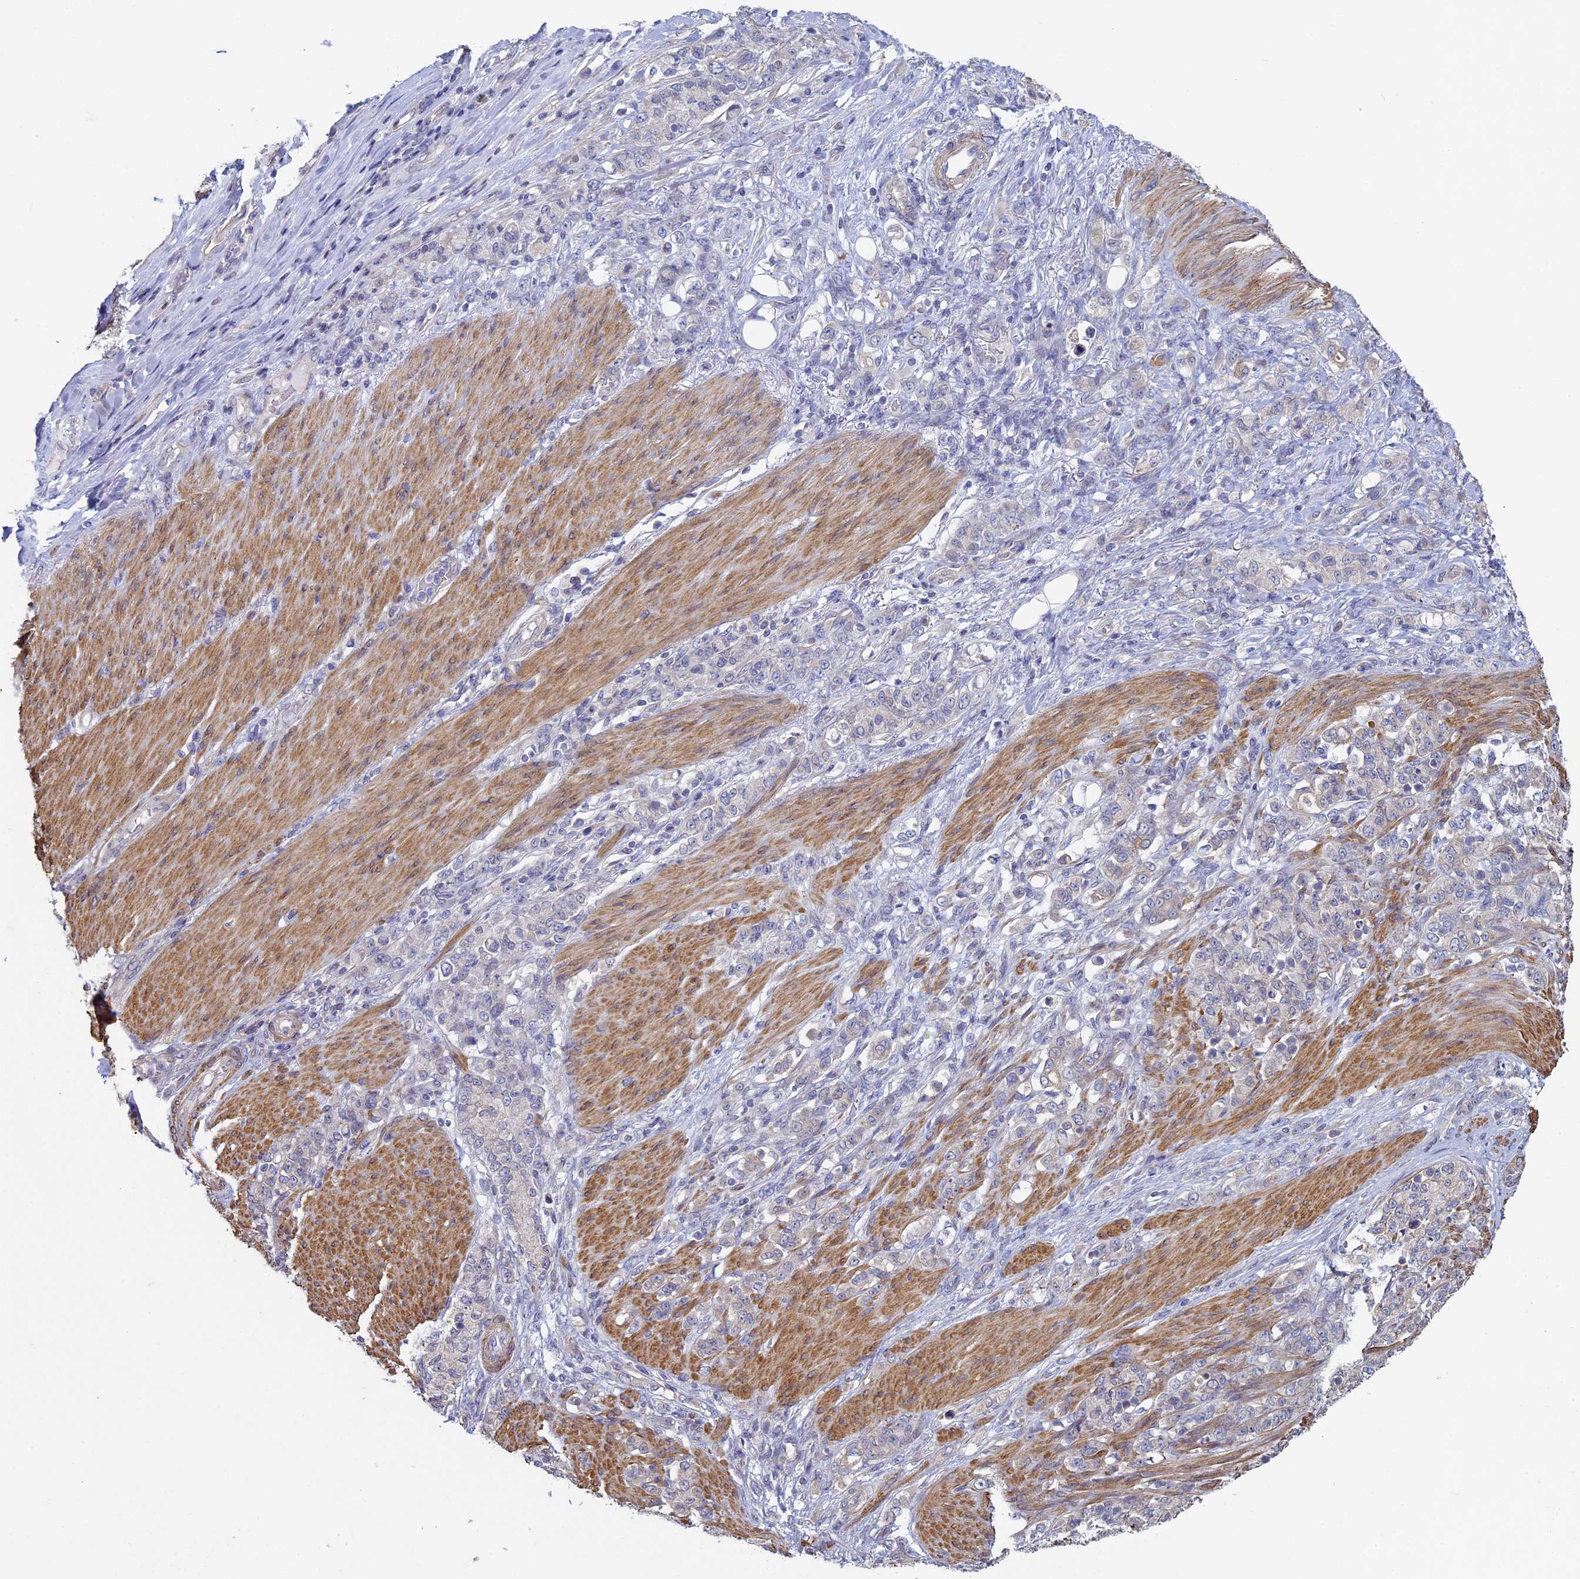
{"staining": {"intensity": "negative", "quantity": "none", "location": "none"}, "tissue": "stomach cancer", "cell_type": "Tumor cells", "image_type": "cancer", "snomed": [{"axis": "morphology", "description": "Adenocarcinoma, NOS"}, {"axis": "topography", "description": "Stomach"}], "caption": "Protein analysis of stomach cancer (adenocarcinoma) demonstrates no significant positivity in tumor cells.", "gene": "DIXDC1", "patient": {"sex": "female", "age": 79}}